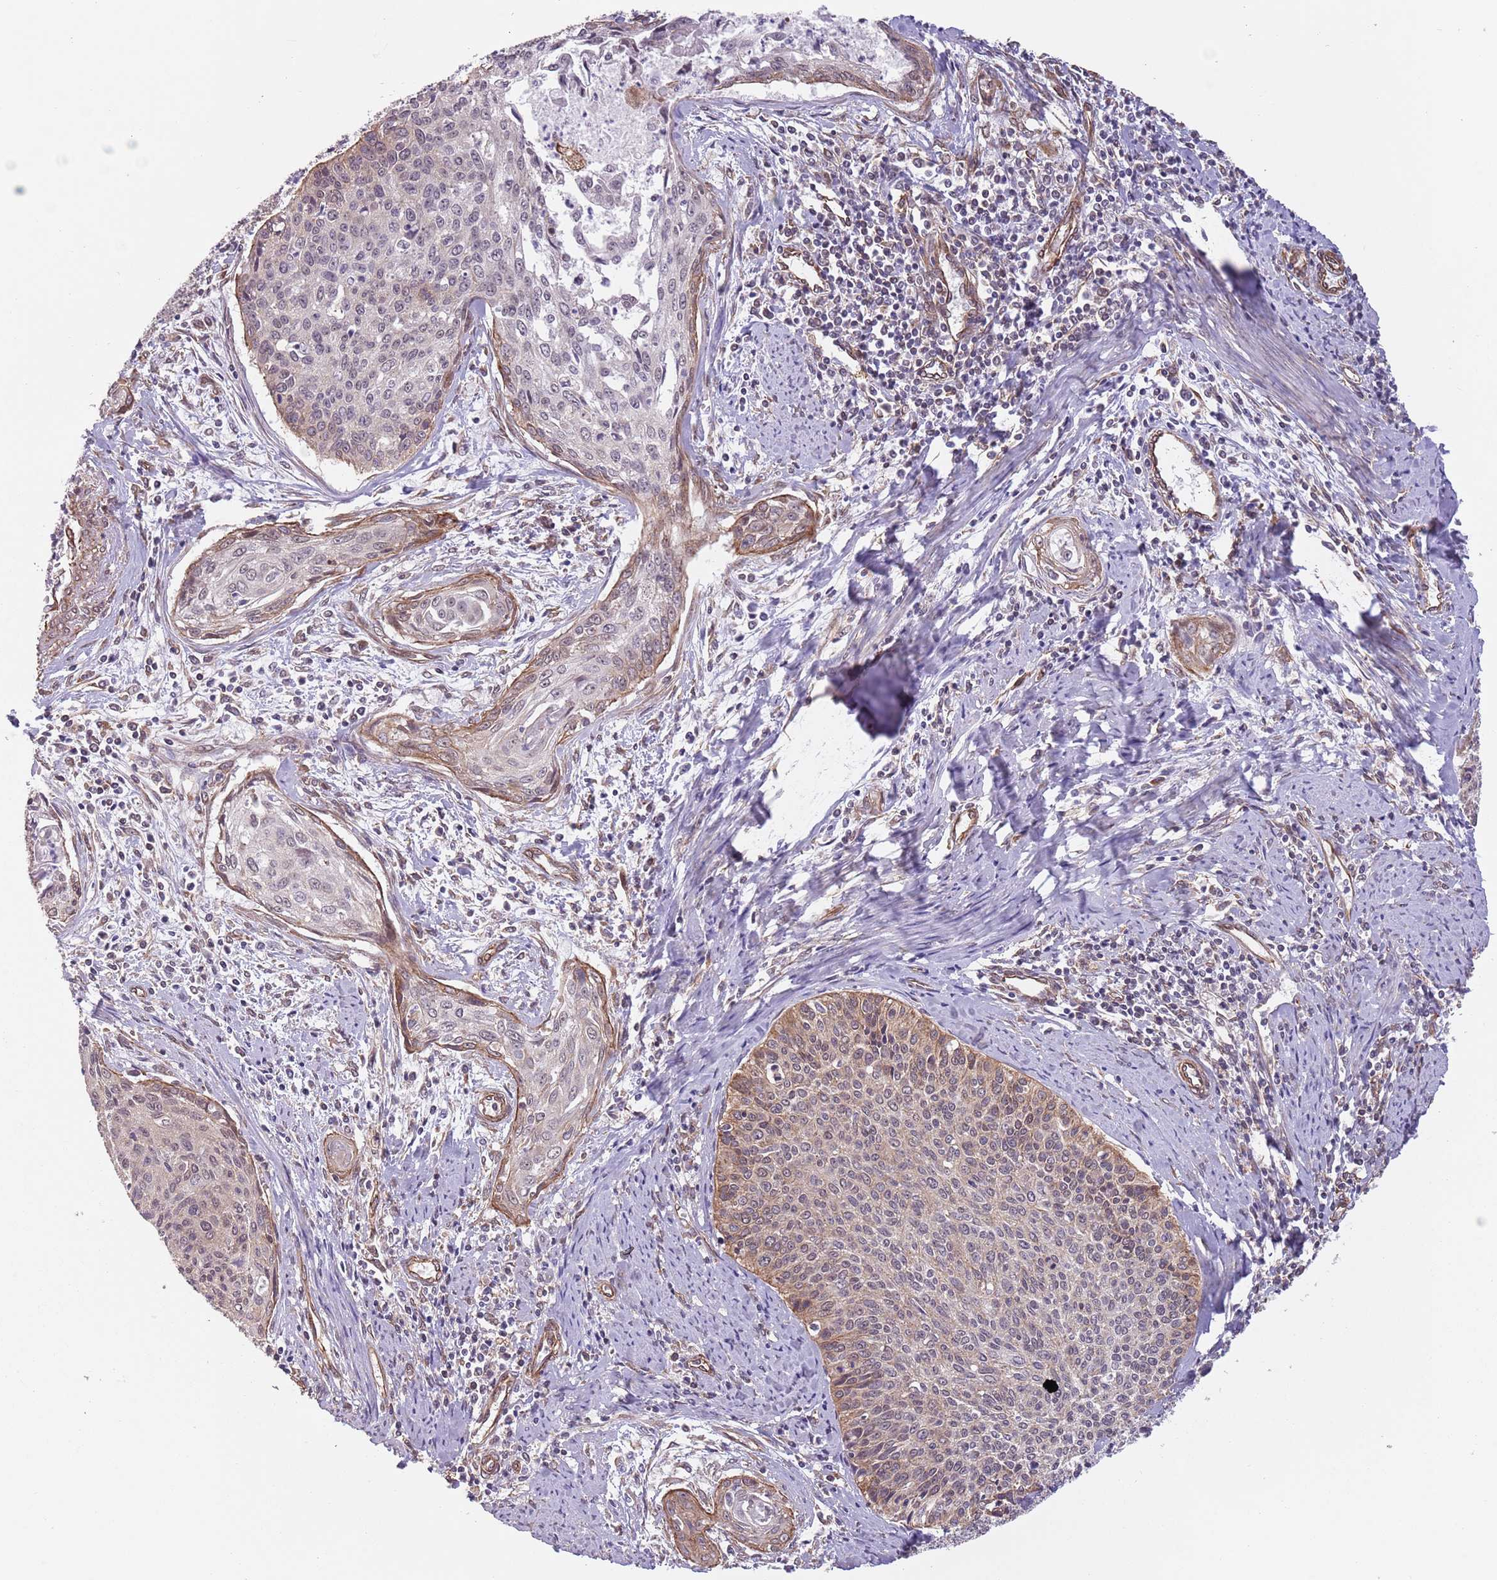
{"staining": {"intensity": "moderate", "quantity": "<25%", "location": "cytoplasmic/membranous,nuclear"}, "tissue": "cervical cancer", "cell_type": "Tumor cells", "image_type": "cancer", "snomed": [{"axis": "morphology", "description": "Squamous cell carcinoma, NOS"}, {"axis": "topography", "description": "Cervix"}], "caption": "Human cervical cancer (squamous cell carcinoma) stained with a protein marker exhibits moderate staining in tumor cells.", "gene": "CREBZF", "patient": {"sex": "female", "age": 55}}